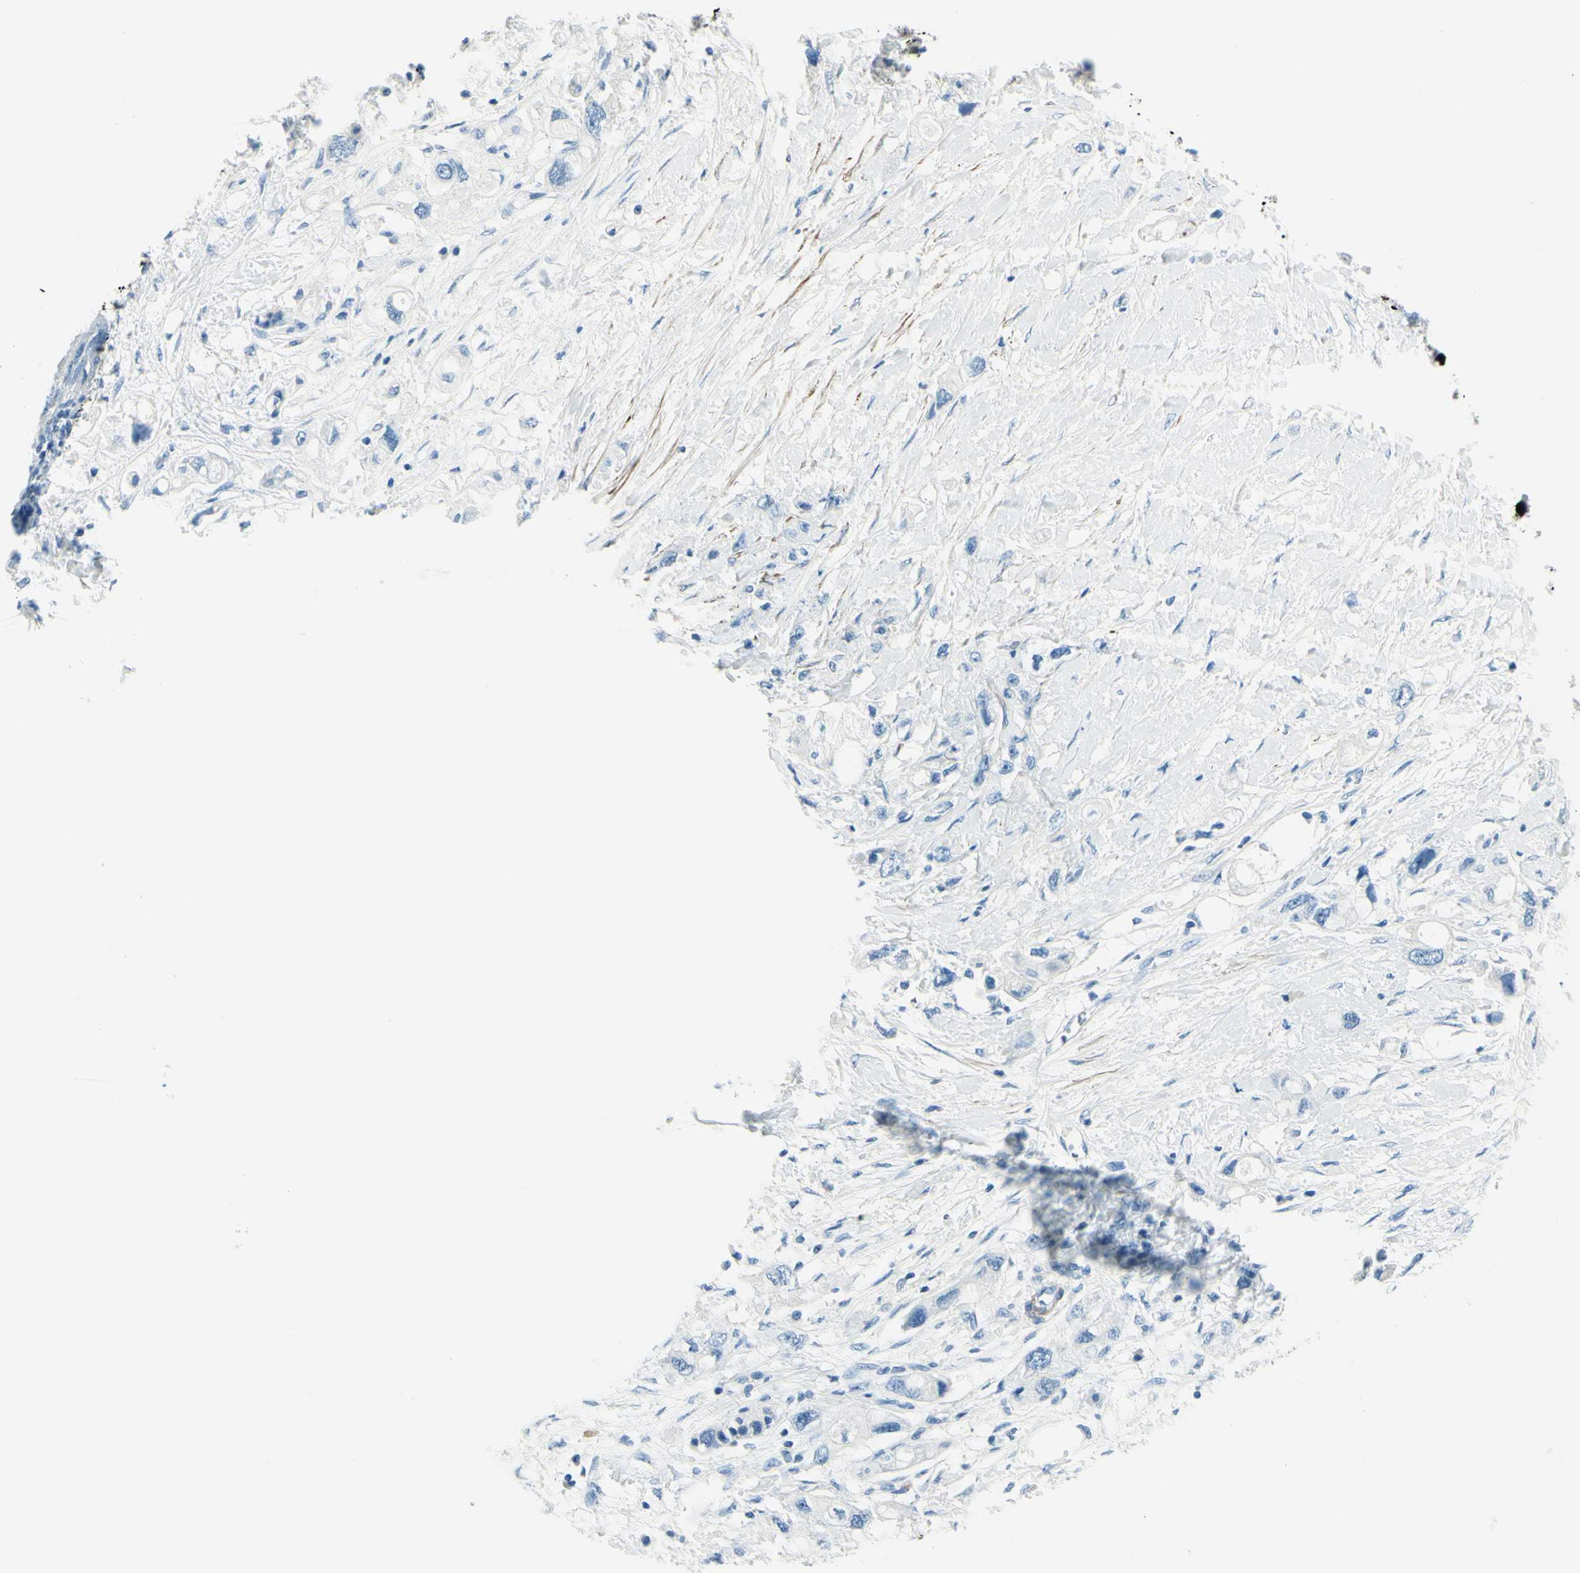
{"staining": {"intensity": "negative", "quantity": "none", "location": "none"}, "tissue": "pancreatic cancer", "cell_type": "Tumor cells", "image_type": "cancer", "snomed": [{"axis": "morphology", "description": "Adenocarcinoma, NOS"}, {"axis": "topography", "description": "Pancreas"}], "caption": "A histopathology image of pancreatic cancer stained for a protein demonstrates no brown staining in tumor cells.", "gene": "CDH15", "patient": {"sex": "female", "age": 56}}